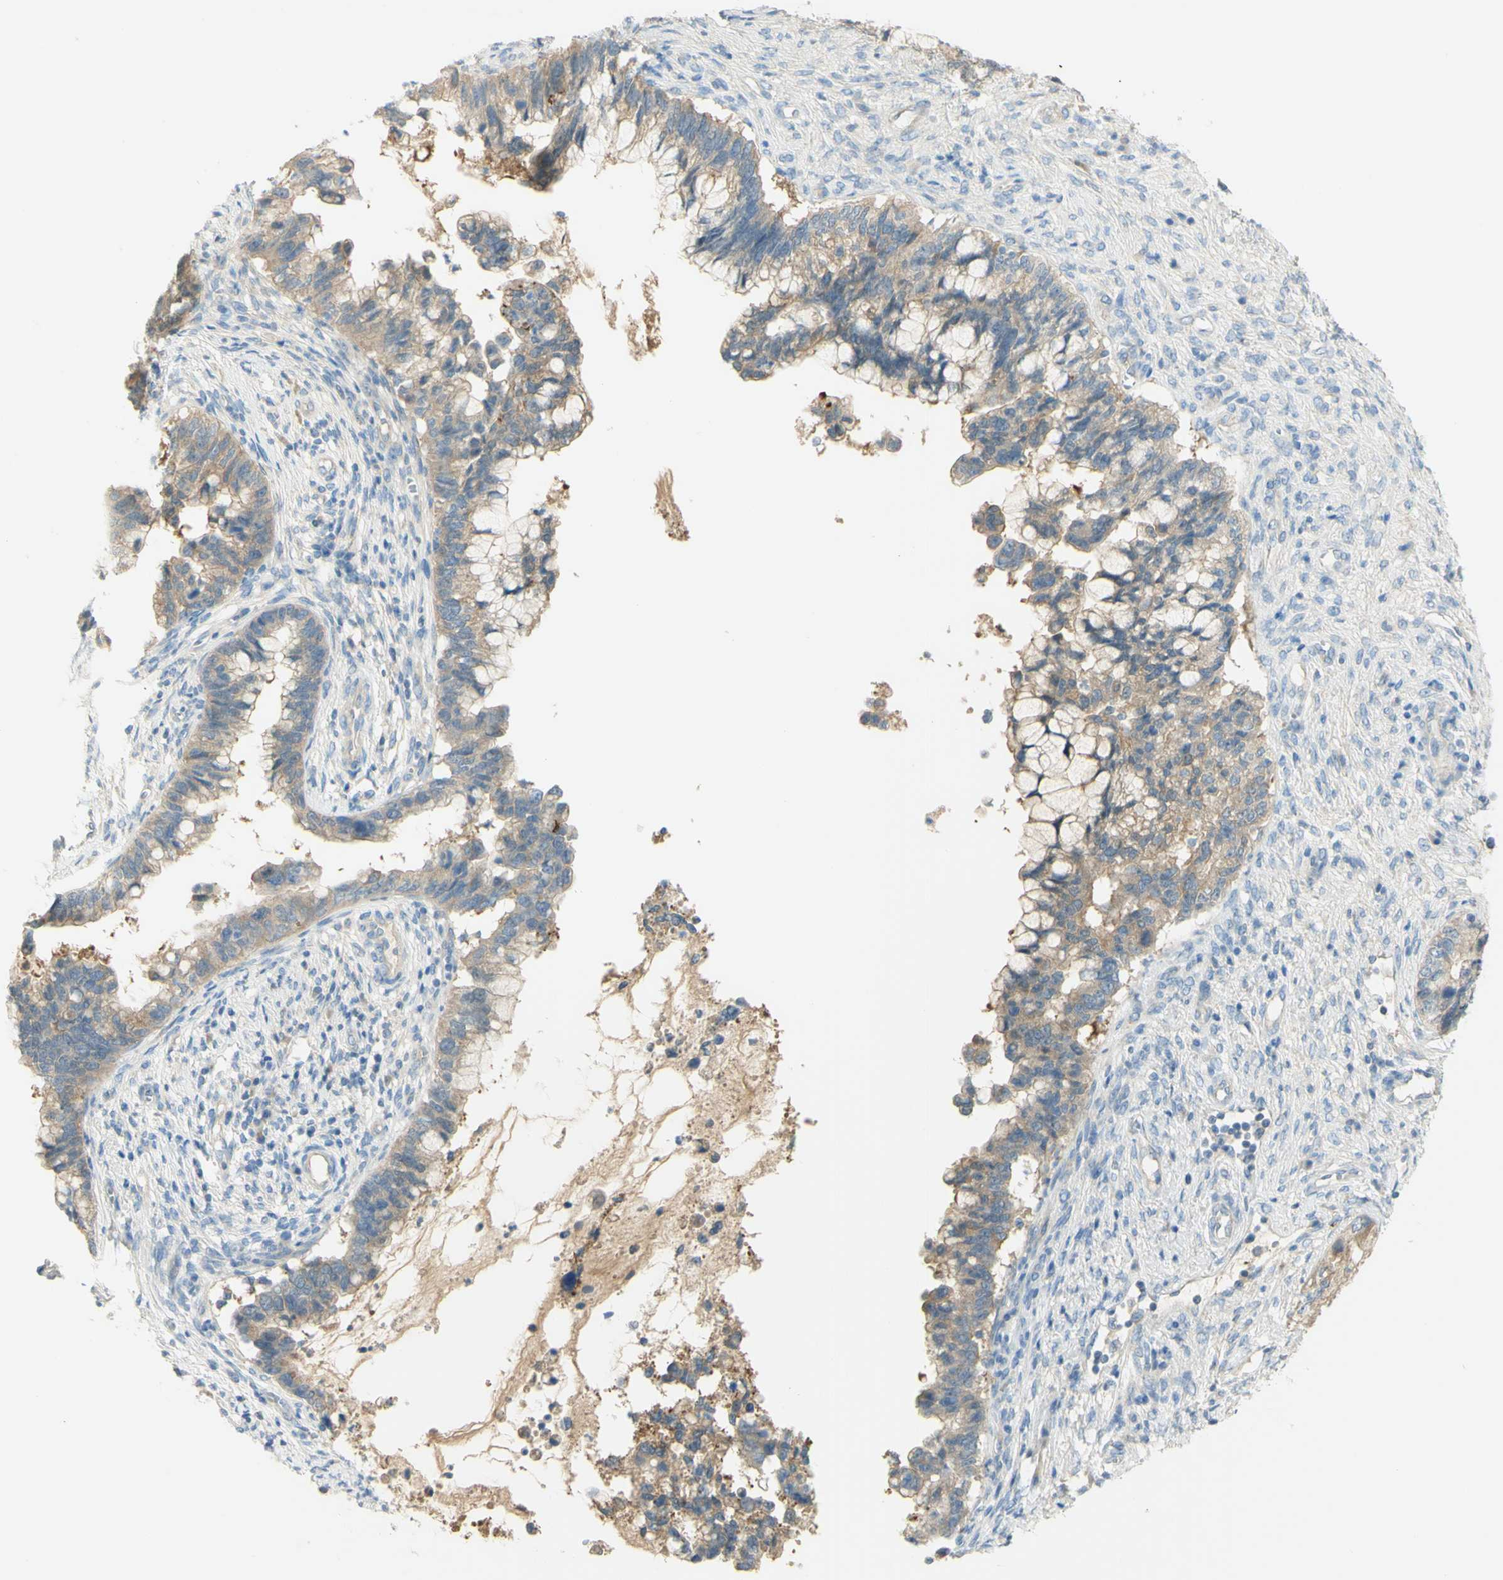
{"staining": {"intensity": "moderate", "quantity": ">75%", "location": "cytoplasmic/membranous"}, "tissue": "cervical cancer", "cell_type": "Tumor cells", "image_type": "cancer", "snomed": [{"axis": "morphology", "description": "Adenocarcinoma, NOS"}, {"axis": "topography", "description": "Cervix"}], "caption": "IHC of human cervical cancer (adenocarcinoma) demonstrates medium levels of moderate cytoplasmic/membranous expression in approximately >75% of tumor cells.", "gene": "GCNT3", "patient": {"sex": "female", "age": 44}}